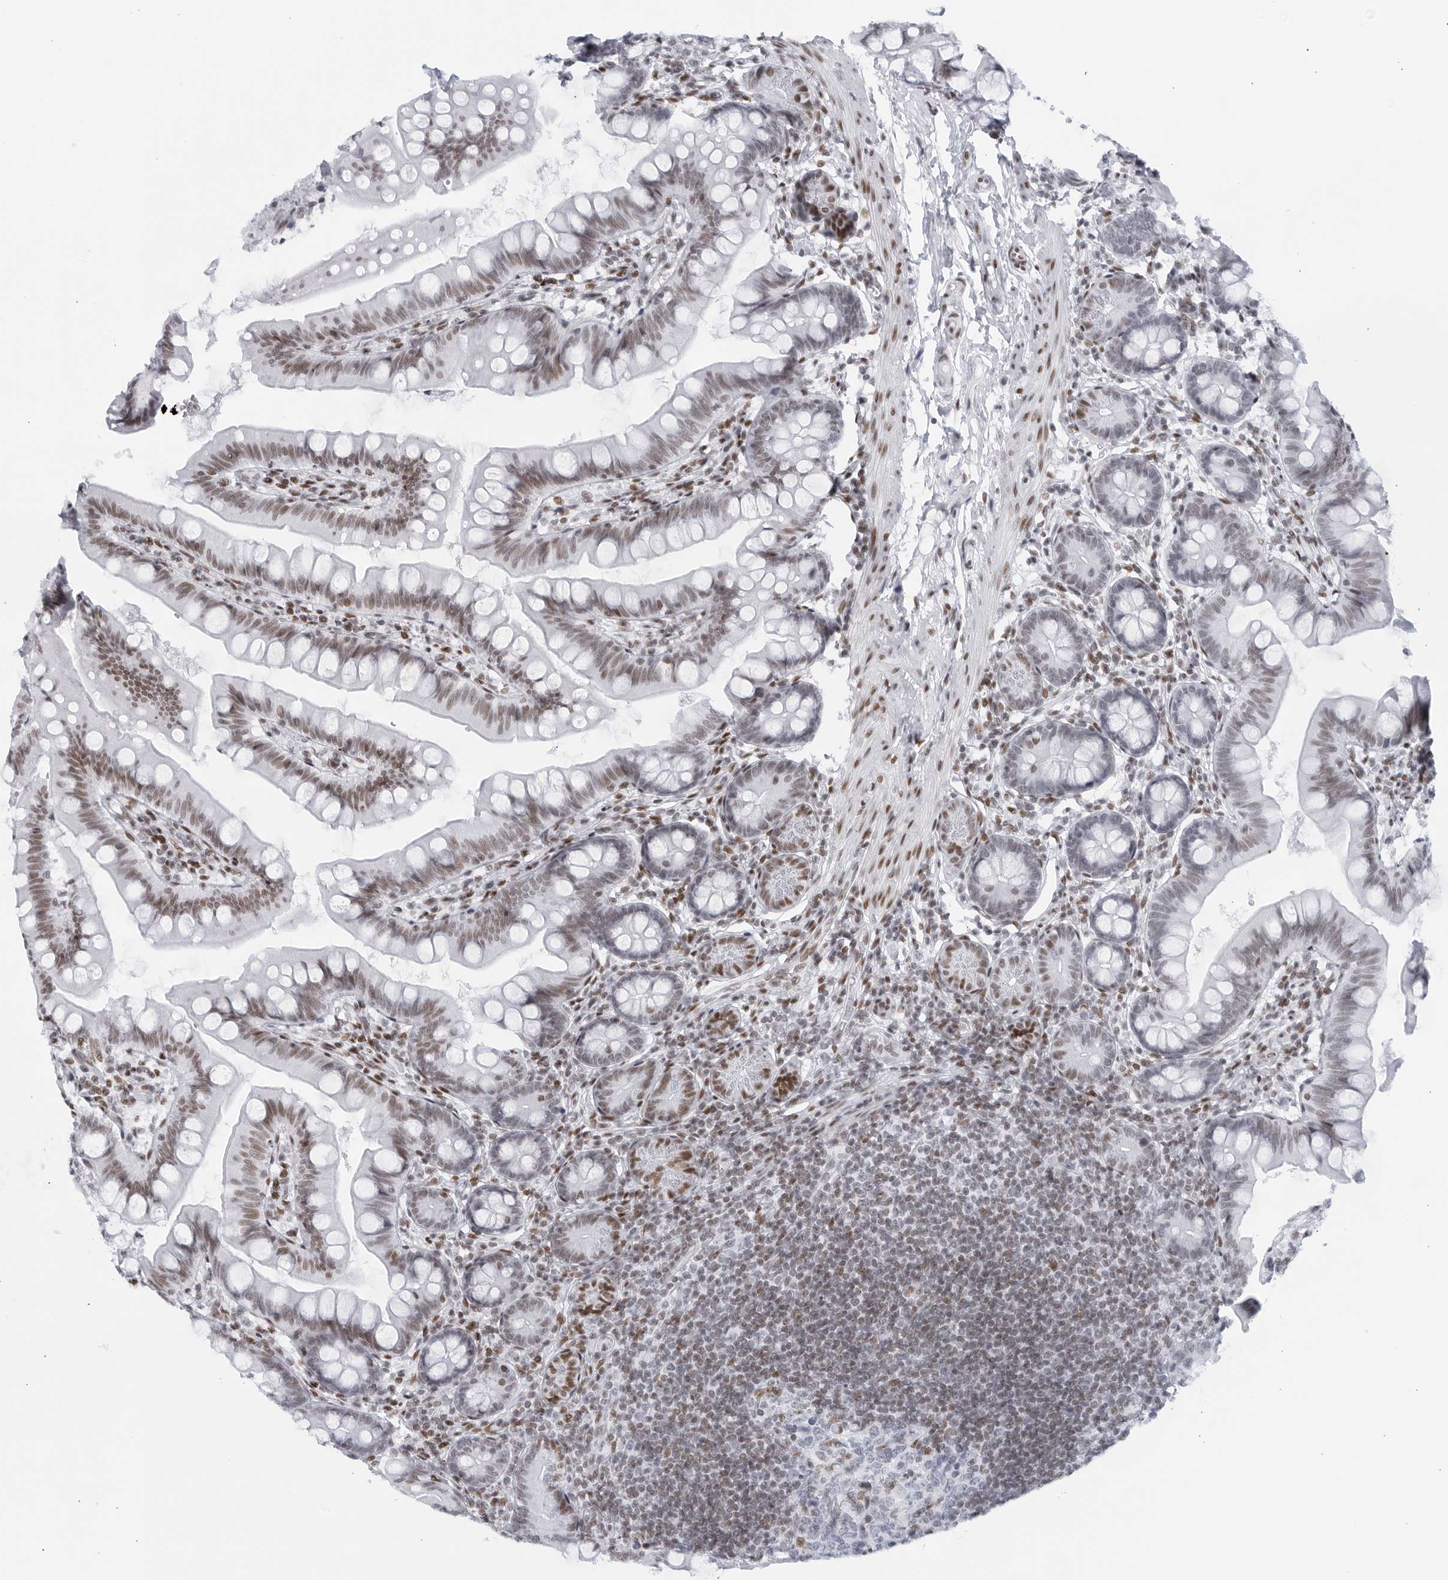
{"staining": {"intensity": "moderate", "quantity": "25%-75%", "location": "nuclear"}, "tissue": "small intestine", "cell_type": "Glandular cells", "image_type": "normal", "snomed": [{"axis": "morphology", "description": "Normal tissue, NOS"}, {"axis": "topography", "description": "Small intestine"}], "caption": "Brown immunohistochemical staining in benign human small intestine demonstrates moderate nuclear expression in about 25%-75% of glandular cells.", "gene": "HP1BP3", "patient": {"sex": "male", "age": 7}}